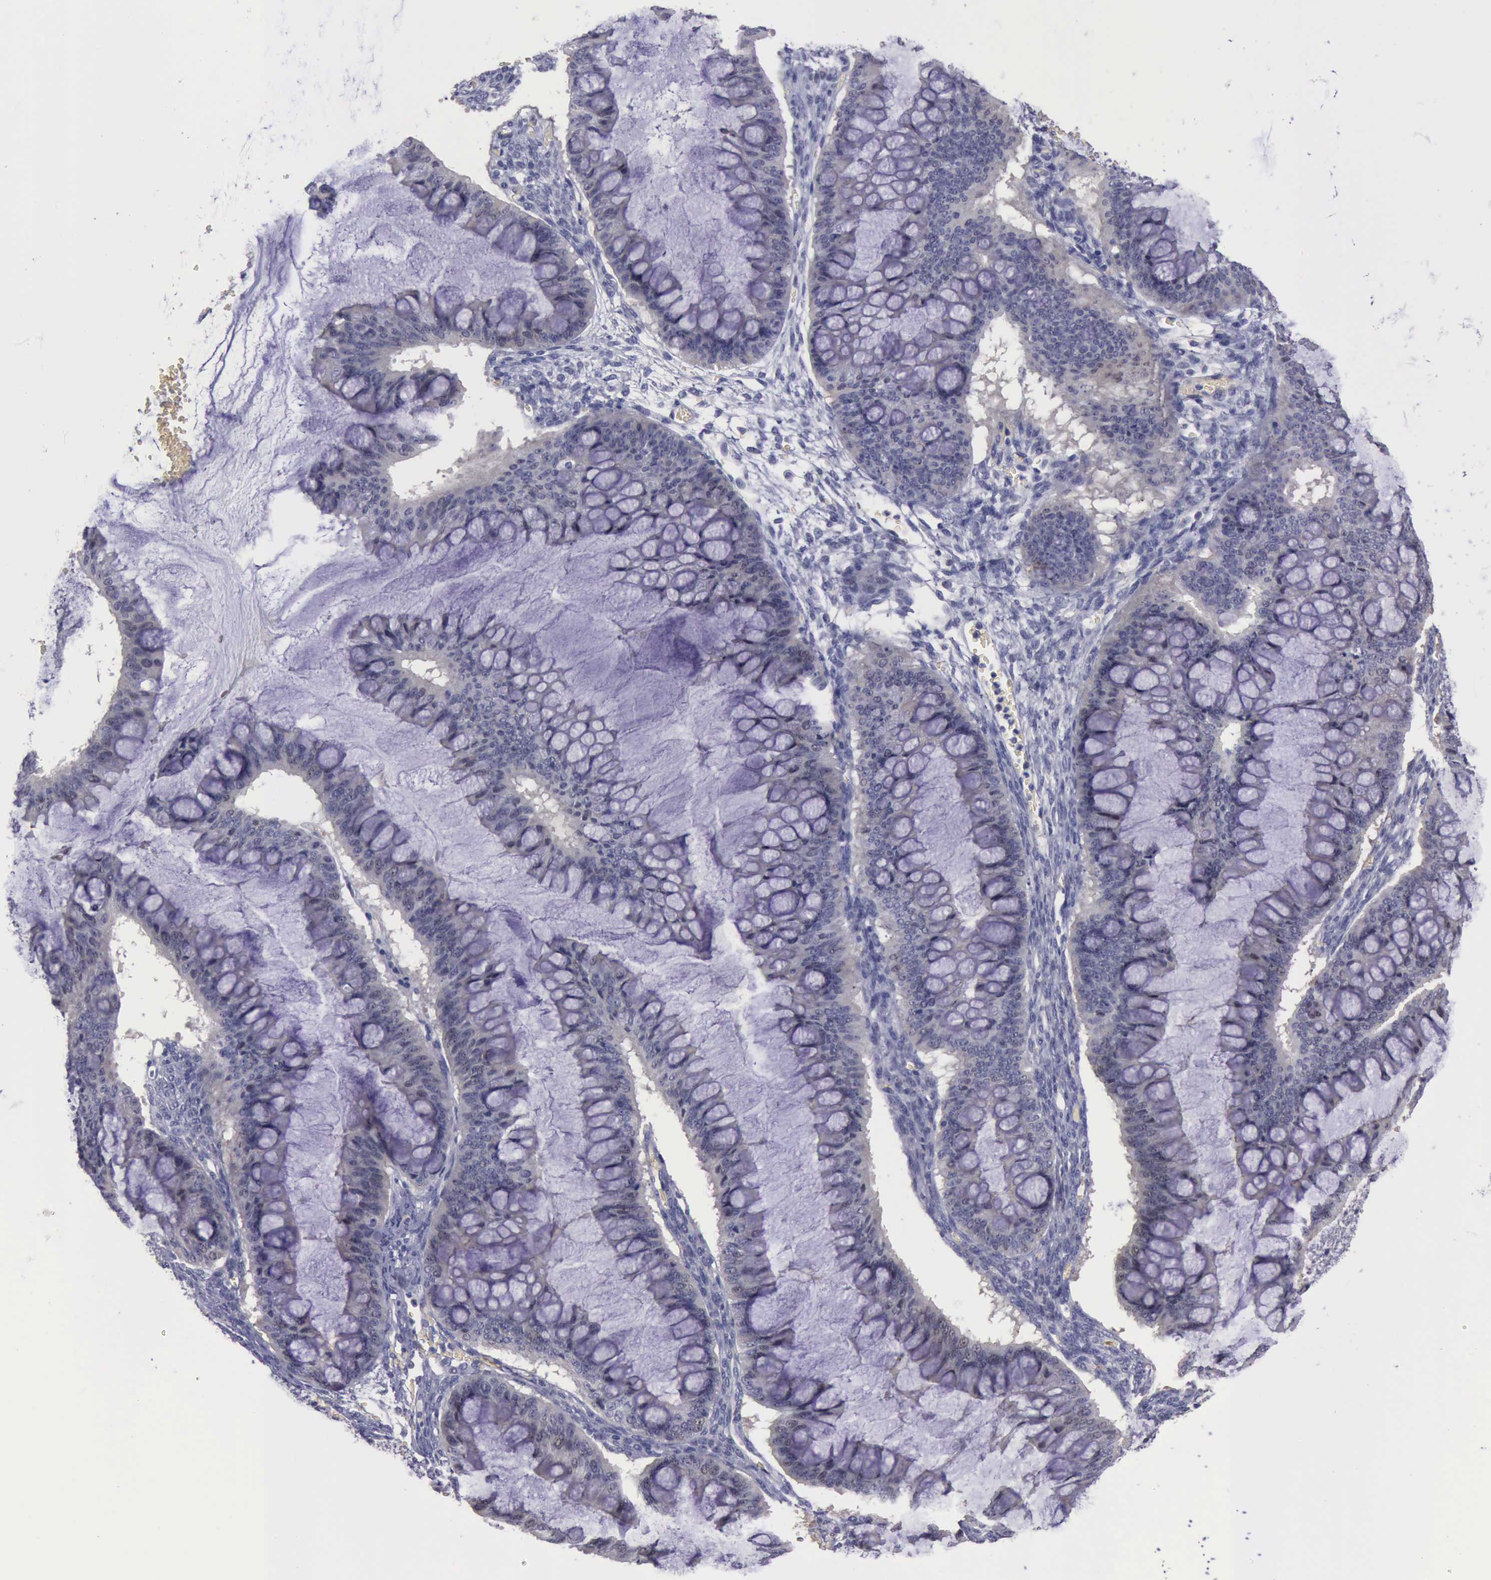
{"staining": {"intensity": "negative", "quantity": "none", "location": "none"}, "tissue": "ovarian cancer", "cell_type": "Tumor cells", "image_type": "cancer", "snomed": [{"axis": "morphology", "description": "Cystadenocarcinoma, mucinous, NOS"}, {"axis": "topography", "description": "Ovary"}], "caption": "IHC photomicrograph of neoplastic tissue: ovarian cancer stained with DAB exhibits no significant protein expression in tumor cells.", "gene": "CEP128", "patient": {"sex": "female", "age": 73}}